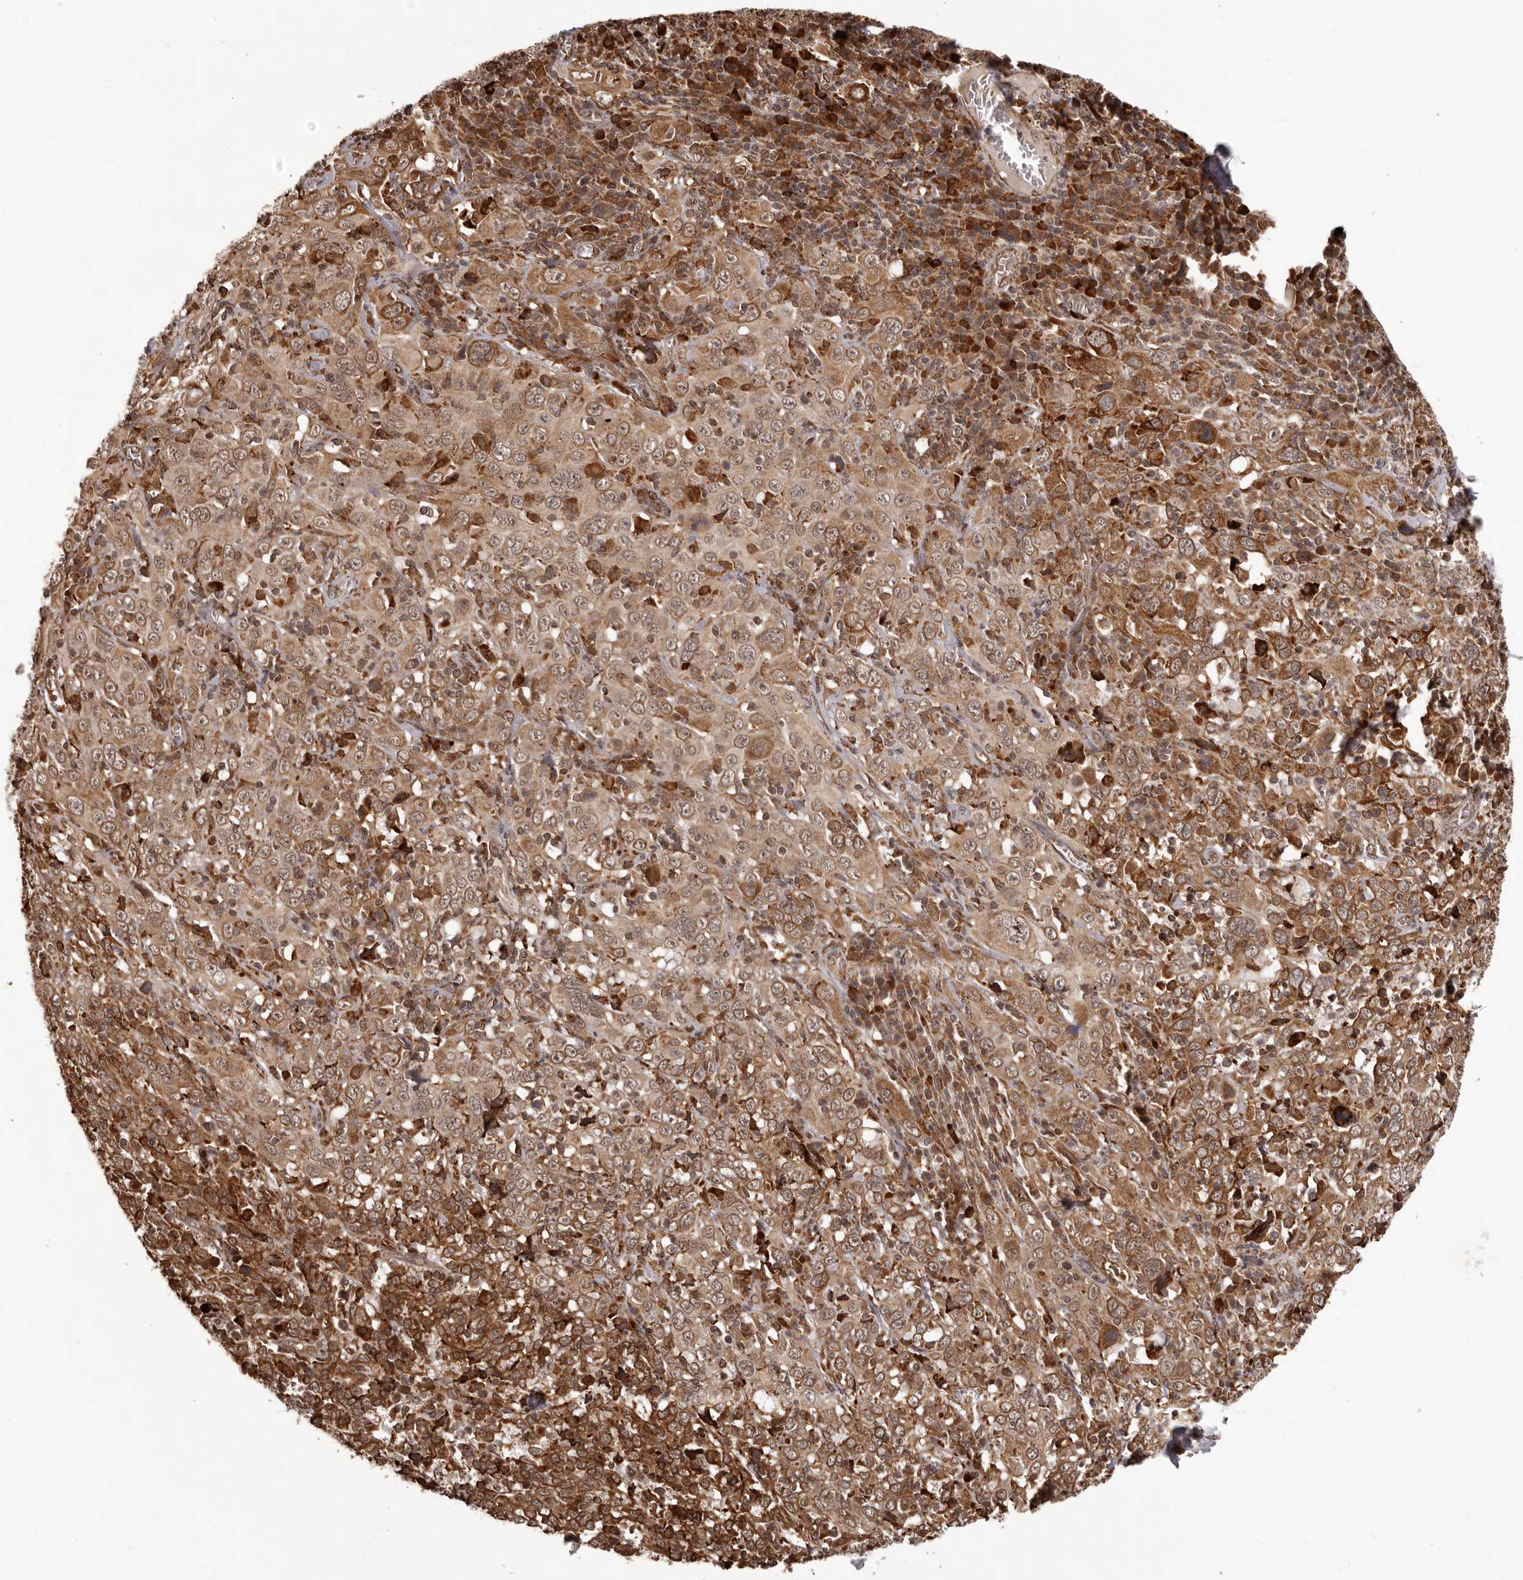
{"staining": {"intensity": "moderate", "quantity": ">75%", "location": "cytoplasmic/membranous,nuclear"}, "tissue": "cervical cancer", "cell_type": "Tumor cells", "image_type": "cancer", "snomed": [{"axis": "morphology", "description": "Squamous cell carcinoma, NOS"}, {"axis": "topography", "description": "Cervix"}], "caption": "The immunohistochemical stain labels moderate cytoplasmic/membranous and nuclear staining in tumor cells of cervical cancer (squamous cell carcinoma) tissue.", "gene": "IL32", "patient": {"sex": "female", "age": 46}}